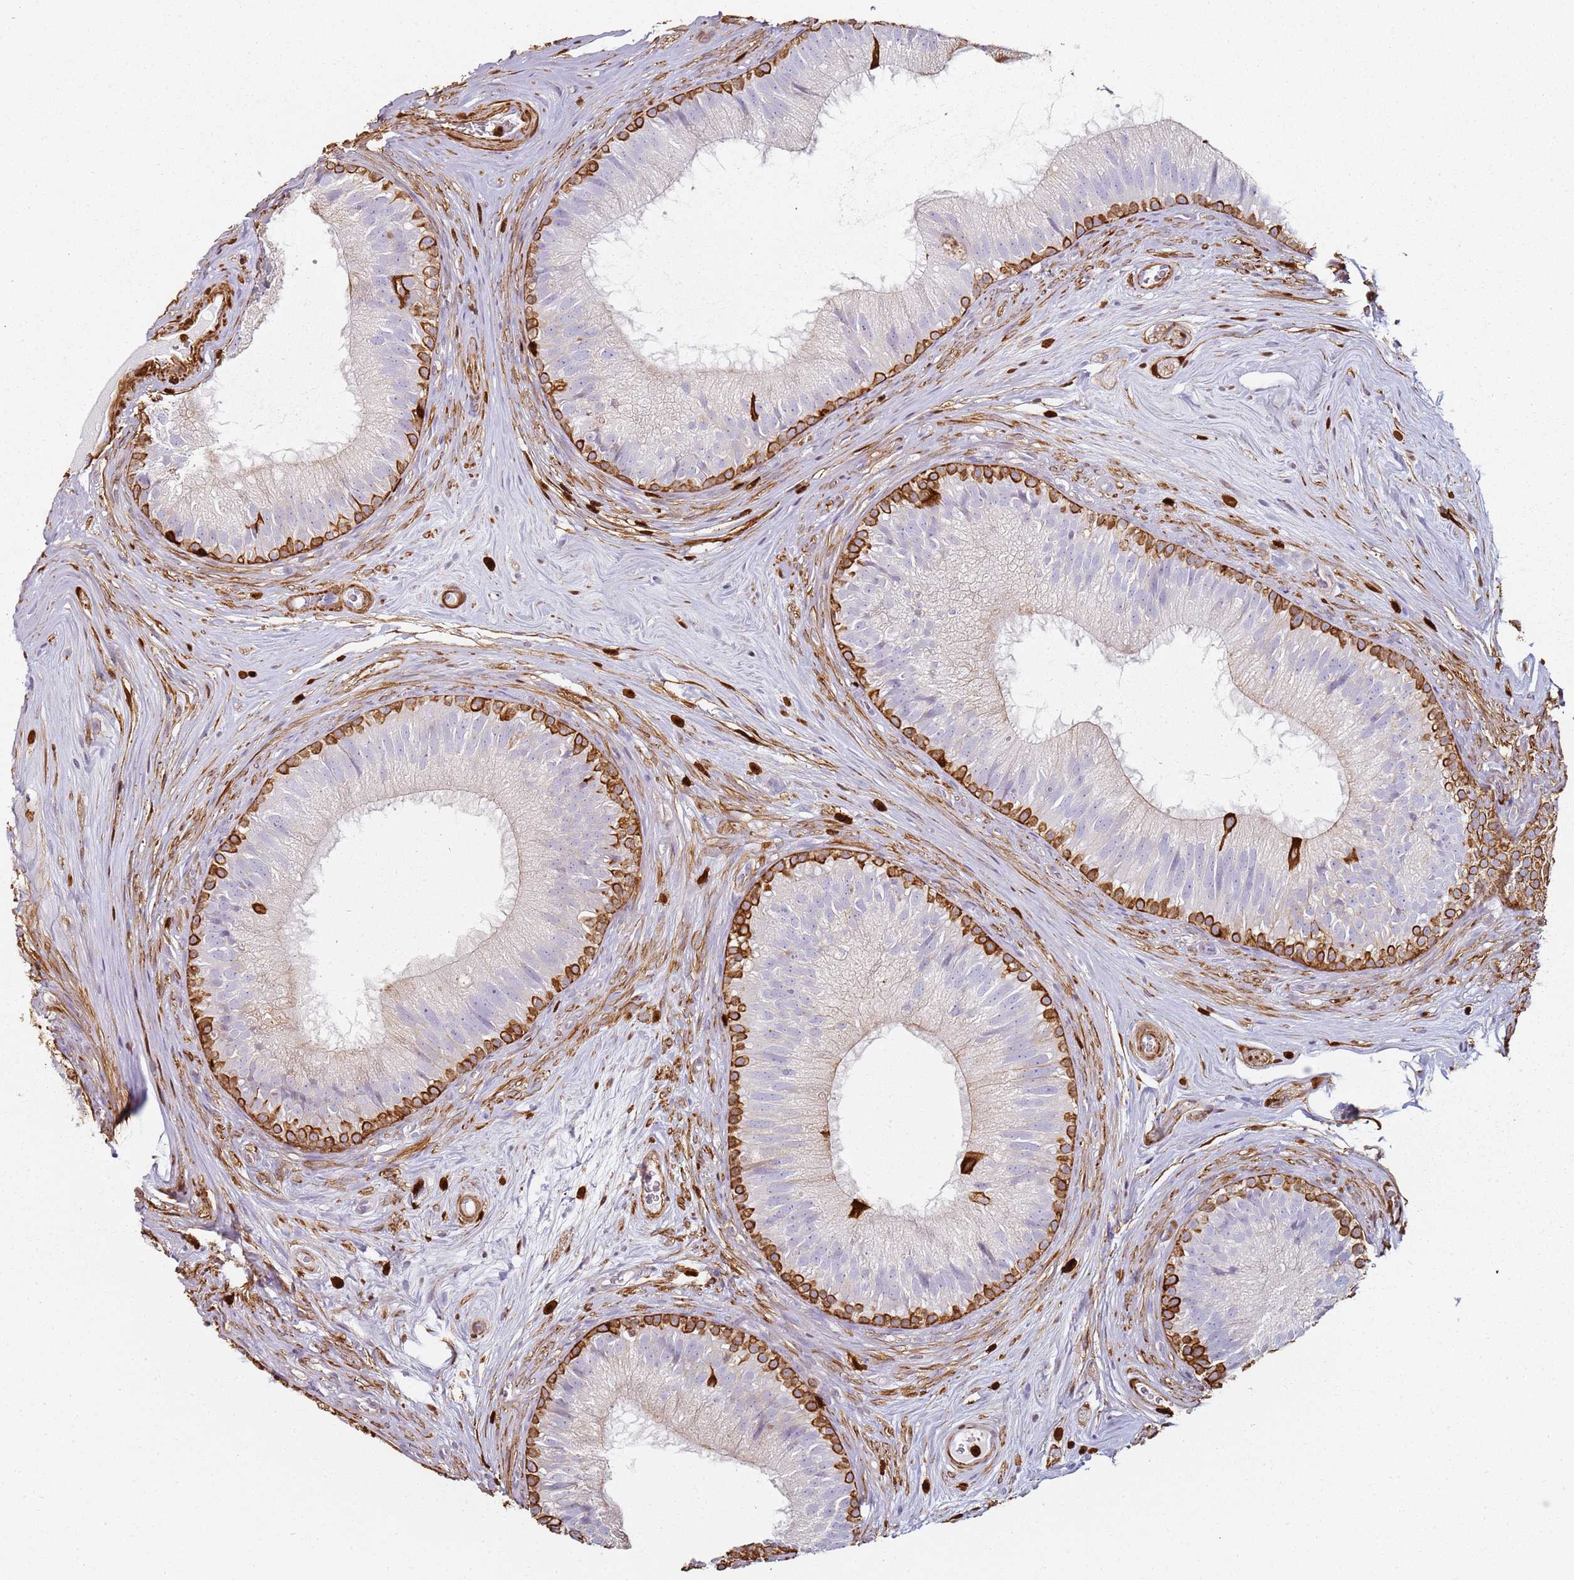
{"staining": {"intensity": "strong", "quantity": "25%-75%", "location": "cytoplasmic/membranous"}, "tissue": "epididymis", "cell_type": "Glandular cells", "image_type": "normal", "snomed": [{"axis": "morphology", "description": "Normal tissue, NOS"}, {"axis": "topography", "description": "Epididymis"}], "caption": "Immunohistochemistry image of benign epididymis: human epididymis stained using immunohistochemistry (IHC) displays high levels of strong protein expression localized specifically in the cytoplasmic/membranous of glandular cells, appearing as a cytoplasmic/membranous brown color.", "gene": "S100A4", "patient": {"sex": "male", "age": 34}}